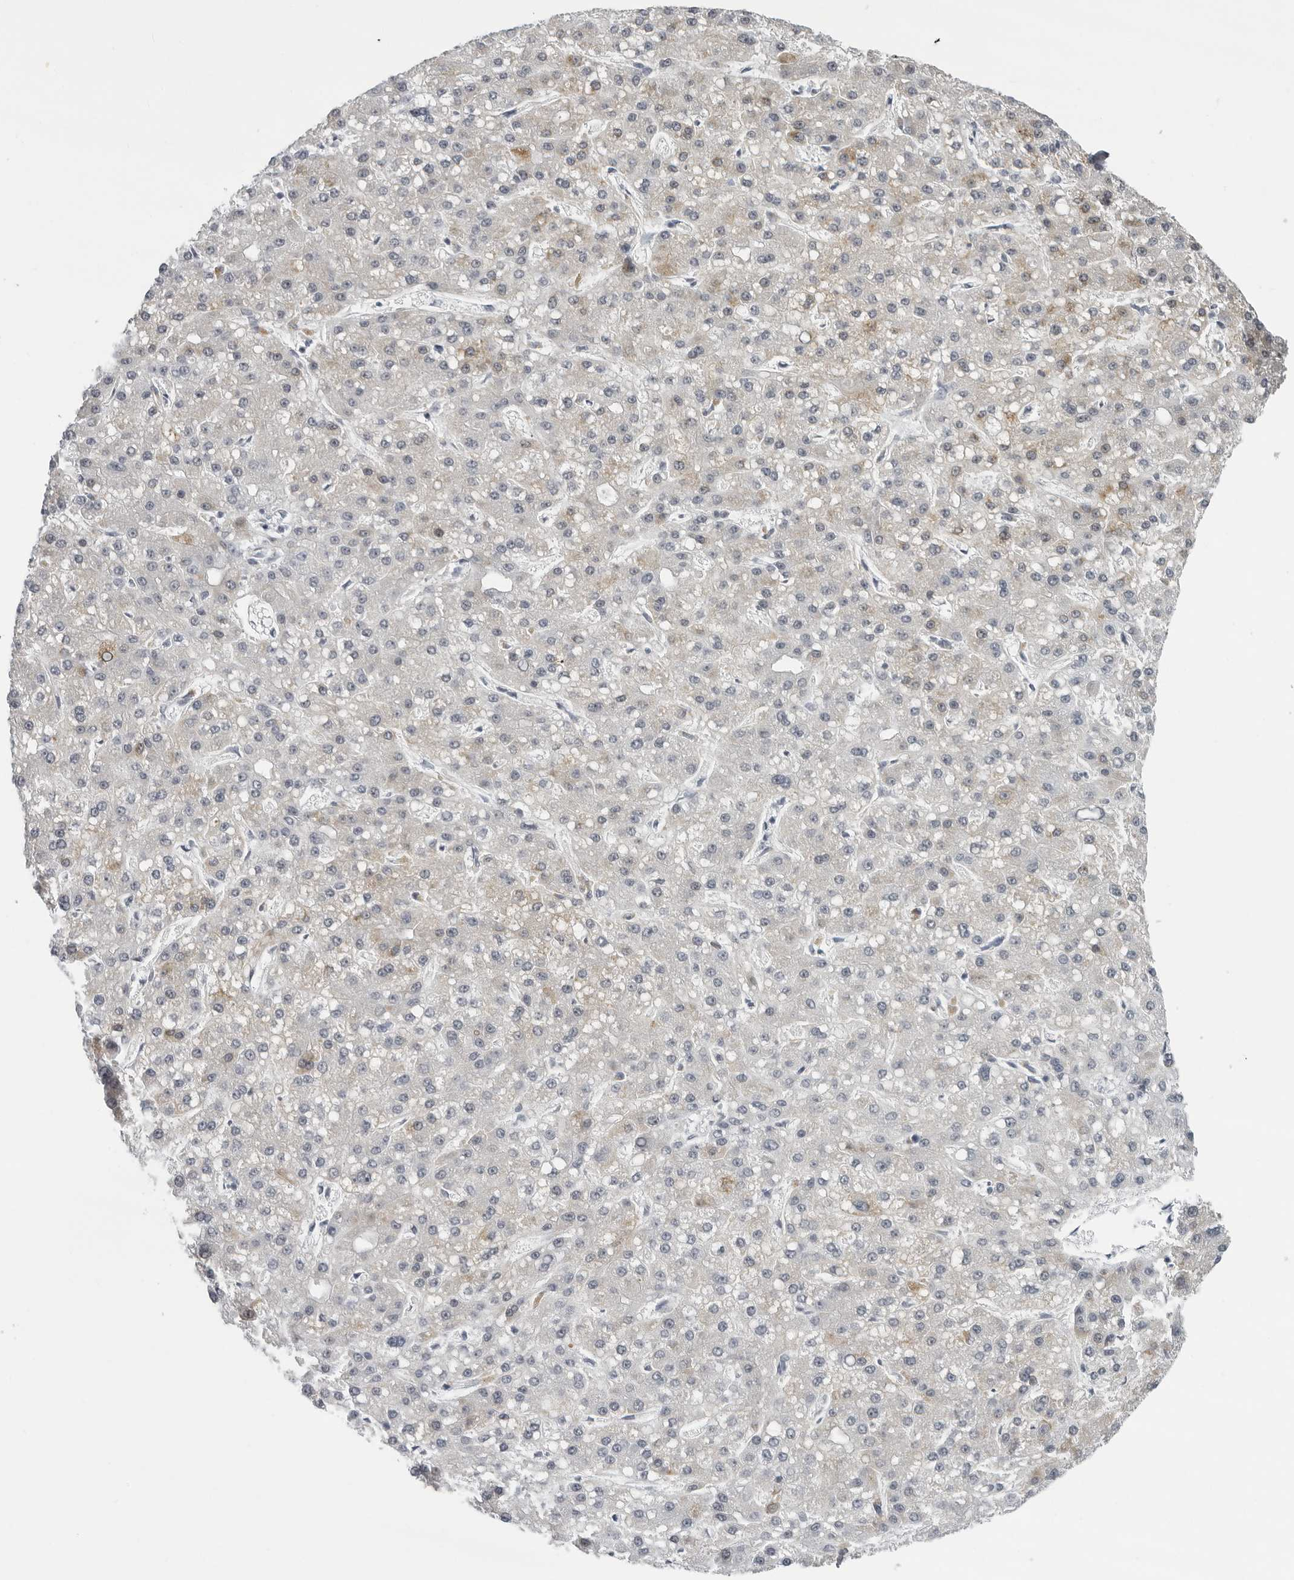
{"staining": {"intensity": "weak", "quantity": "<25%", "location": "cytoplasmic/membranous"}, "tissue": "liver cancer", "cell_type": "Tumor cells", "image_type": "cancer", "snomed": [{"axis": "morphology", "description": "Carcinoma, Hepatocellular, NOS"}, {"axis": "topography", "description": "Liver"}], "caption": "IHC of hepatocellular carcinoma (liver) shows no staining in tumor cells.", "gene": "OPLAH", "patient": {"sex": "male", "age": 67}}